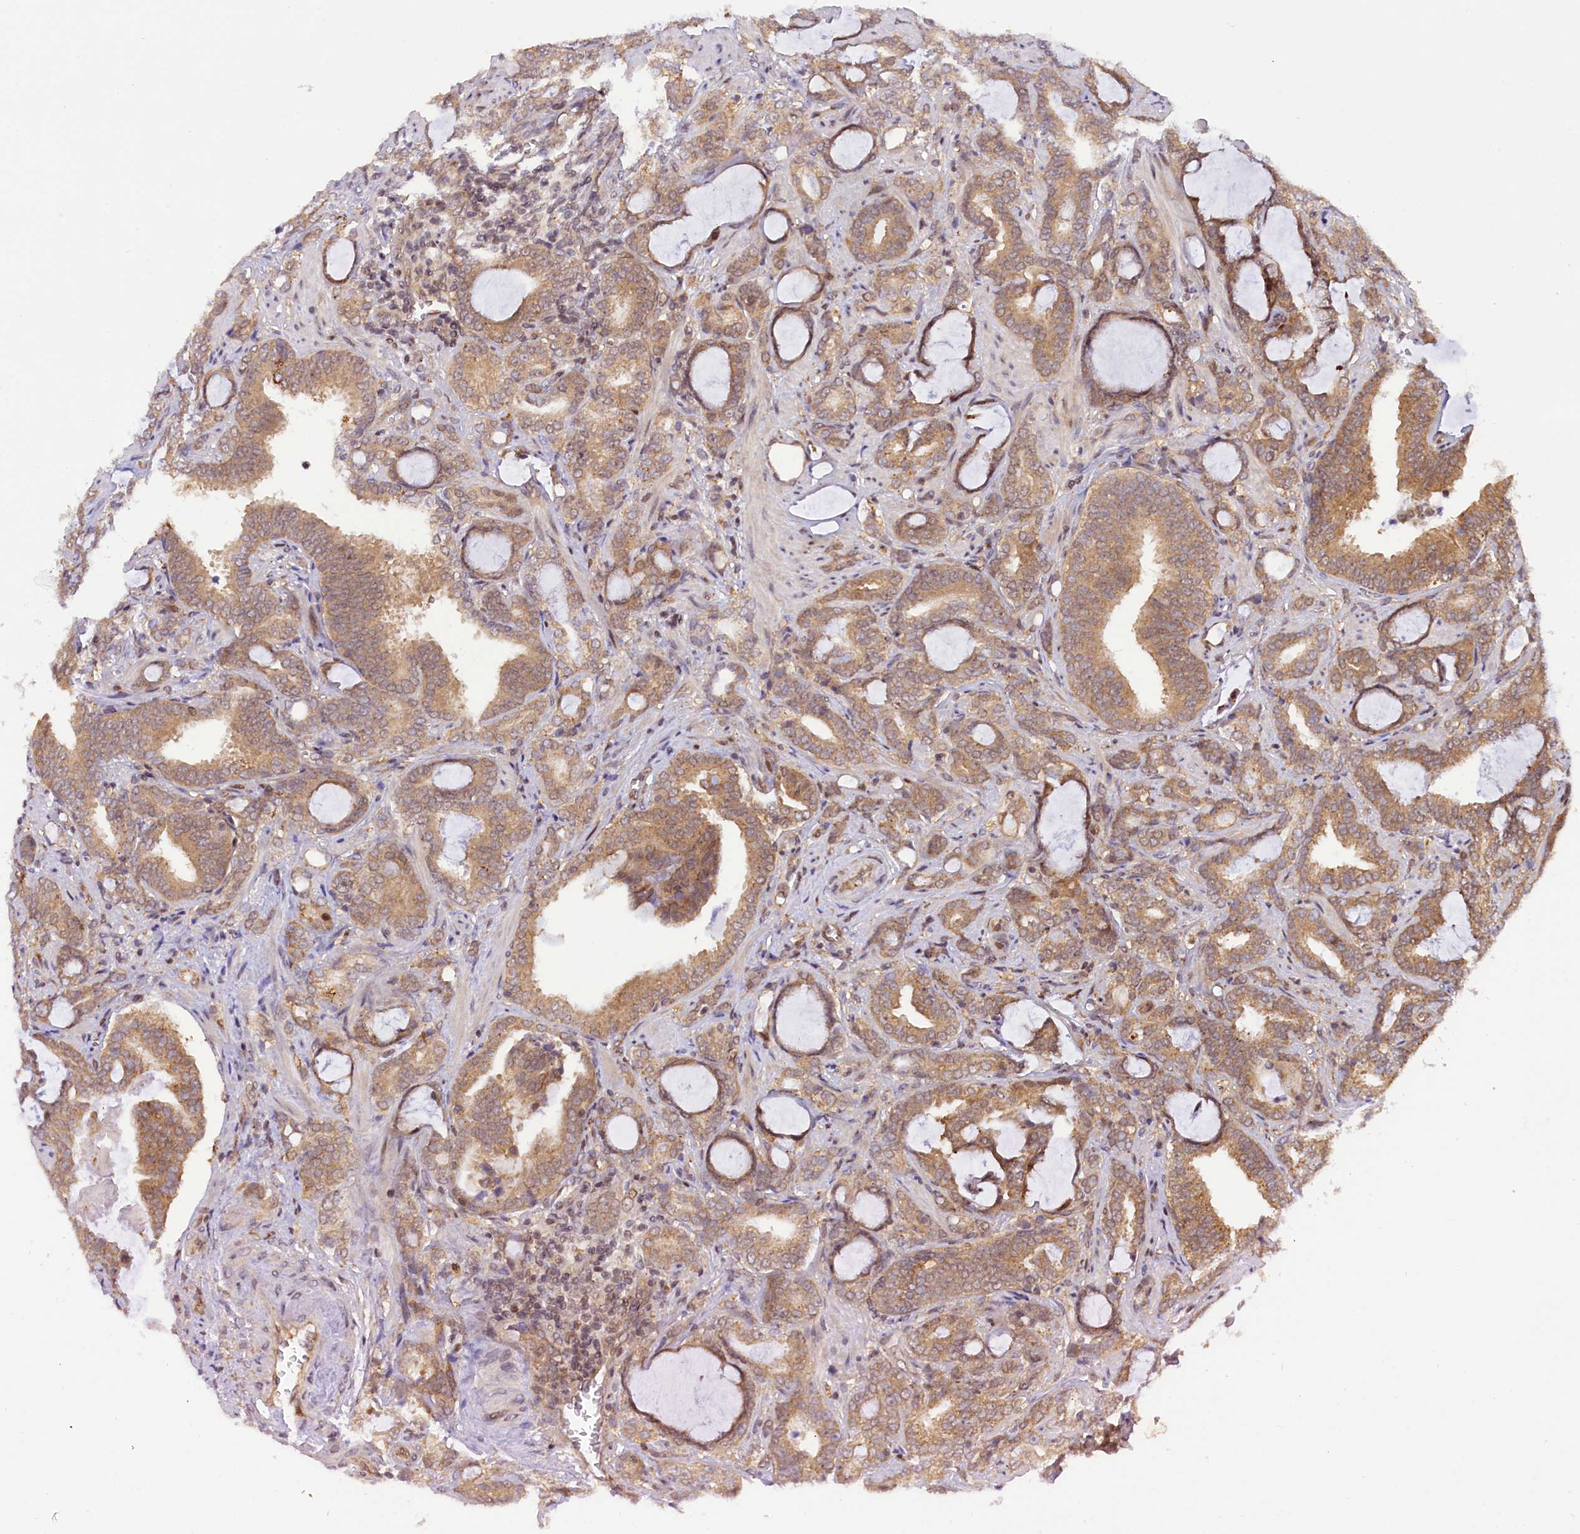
{"staining": {"intensity": "moderate", "quantity": ">75%", "location": "cytoplasmic/membranous"}, "tissue": "prostate cancer", "cell_type": "Tumor cells", "image_type": "cancer", "snomed": [{"axis": "morphology", "description": "Adenocarcinoma, High grade"}, {"axis": "topography", "description": "Prostate and seminal vesicle, NOS"}], "caption": "The immunohistochemical stain labels moderate cytoplasmic/membranous expression in tumor cells of prostate cancer tissue. The protein of interest is shown in brown color, while the nuclei are stained blue.", "gene": "SAMD4A", "patient": {"sex": "male", "age": 67}}